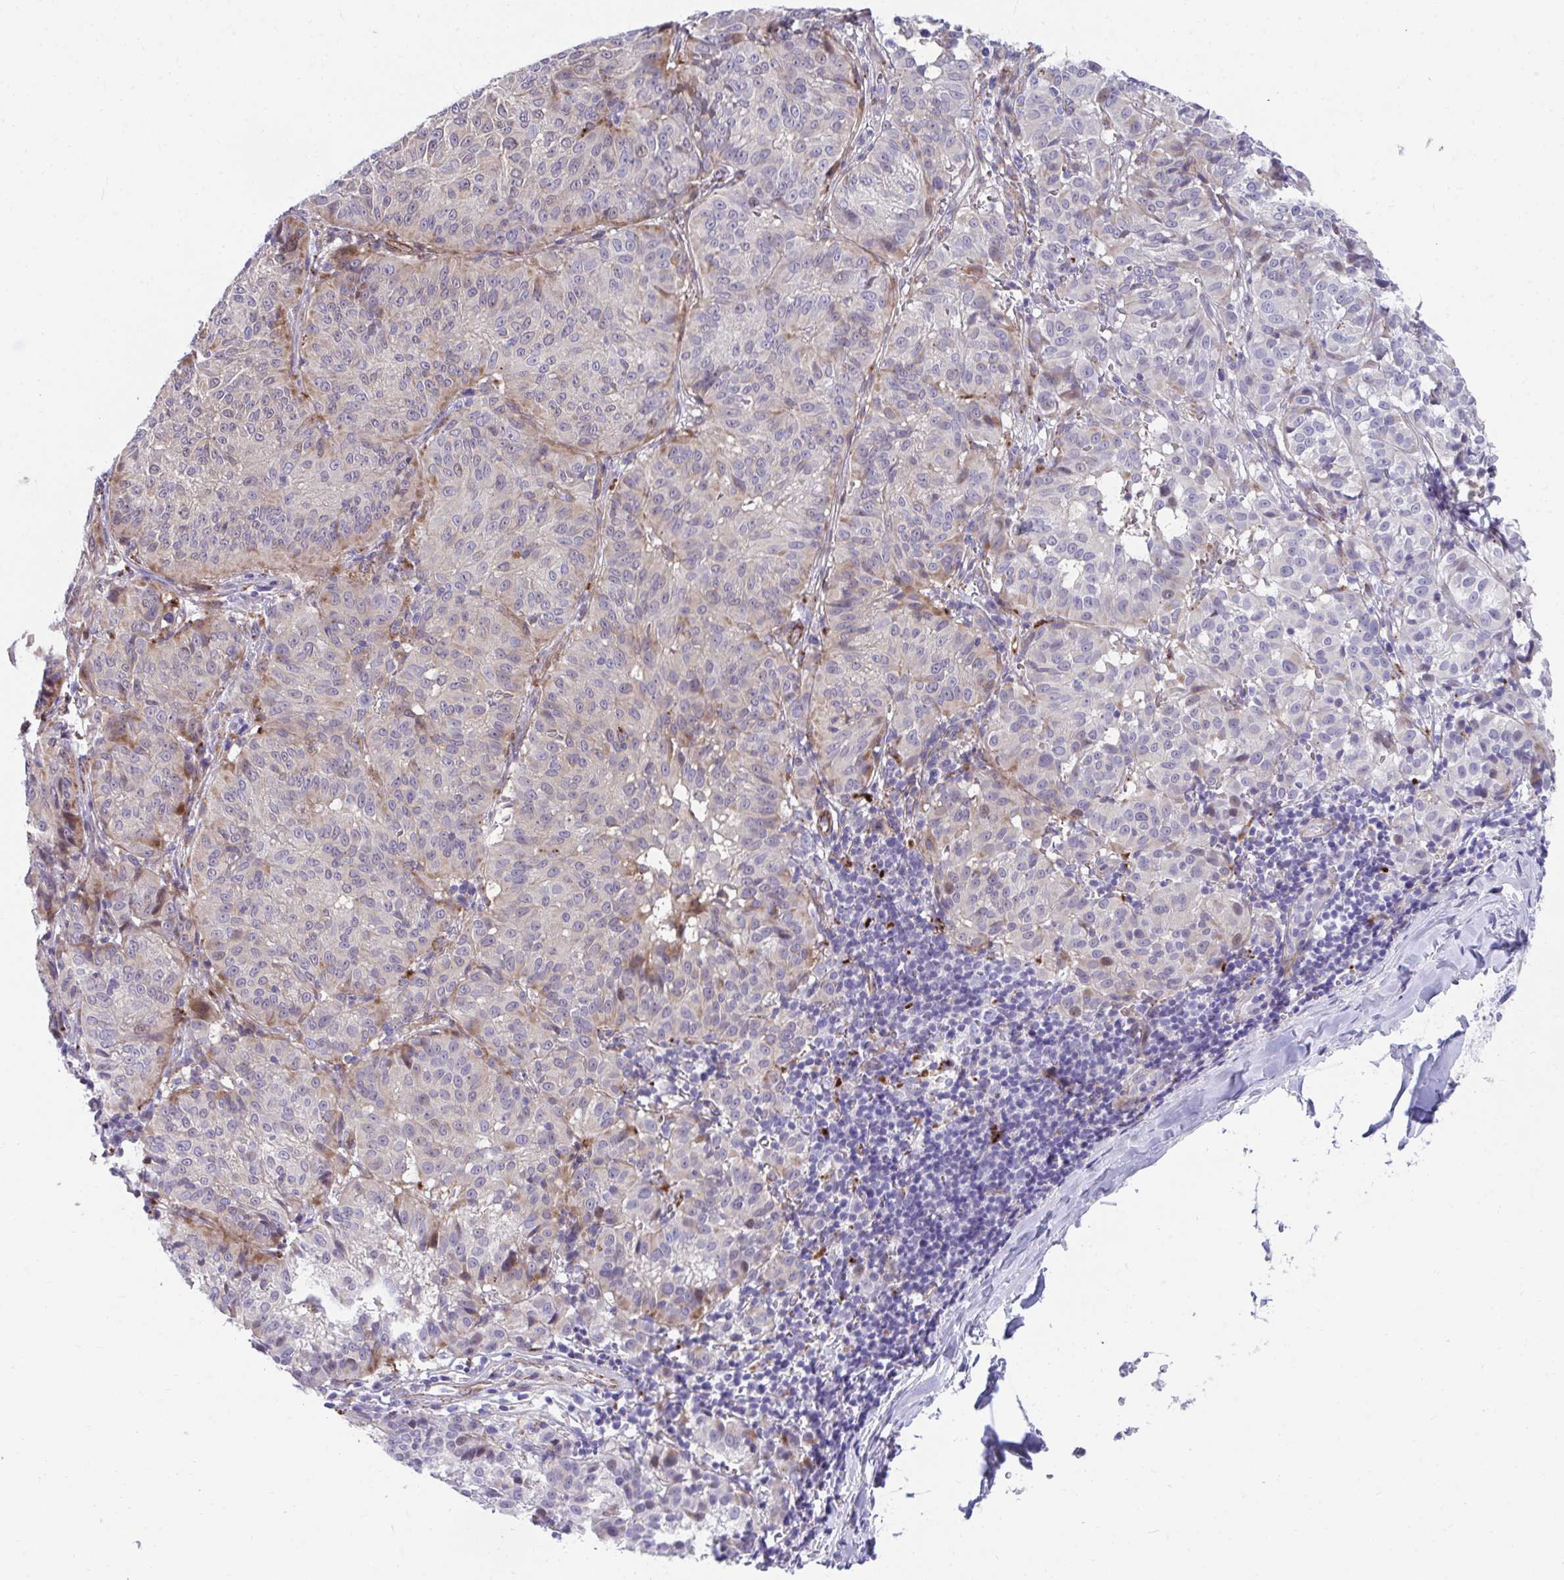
{"staining": {"intensity": "weak", "quantity": "<25%", "location": "cytoplasmic/membranous"}, "tissue": "melanoma", "cell_type": "Tumor cells", "image_type": "cancer", "snomed": [{"axis": "morphology", "description": "Malignant melanoma, NOS"}, {"axis": "topography", "description": "Skin"}], "caption": "High power microscopy photomicrograph of an IHC micrograph of malignant melanoma, revealing no significant positivity in tumor cells.", "gene": "CSTB", "patient": {"sex": "female", "age": 72}}